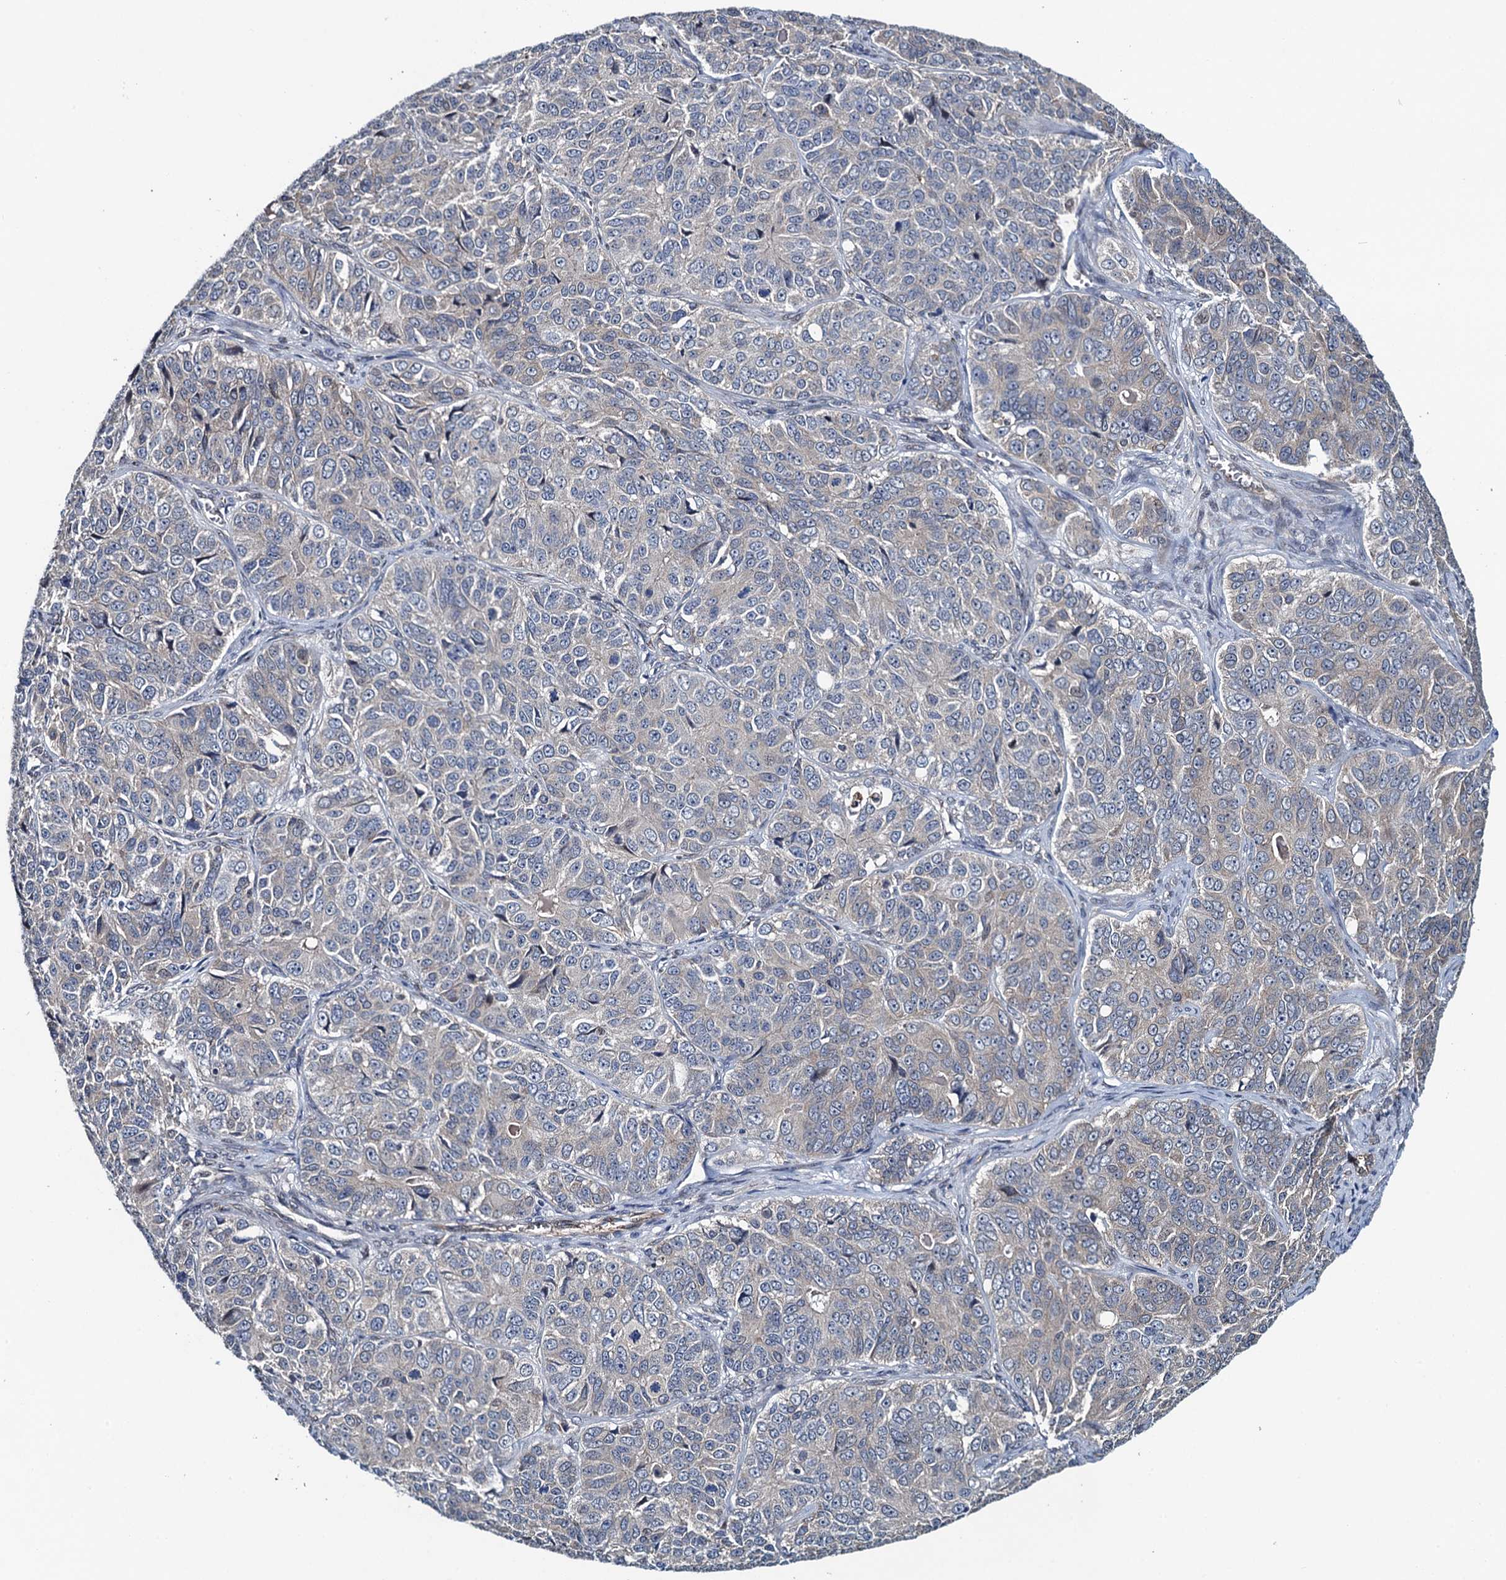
{"staining": {"intensity": "weak", "quantity": "<25%", "location": "cytoplasmic/membranous"}, "tissue": "ovarian cancer", "cell_type": "Tumor cells", "image_type": "cancer", "snomed": [{"axis": "morphology", "description": "Carcinoma, endometroid"}, {"axis": "topography", "description": "Ovary"}], "caption": "This is an immunohistochemistry micrograph of endometroid carcinoma (ovarian). There is no staining in tumor cells.", "gene": "EVX2", "patient": {"sex": "female", "age": 51}}